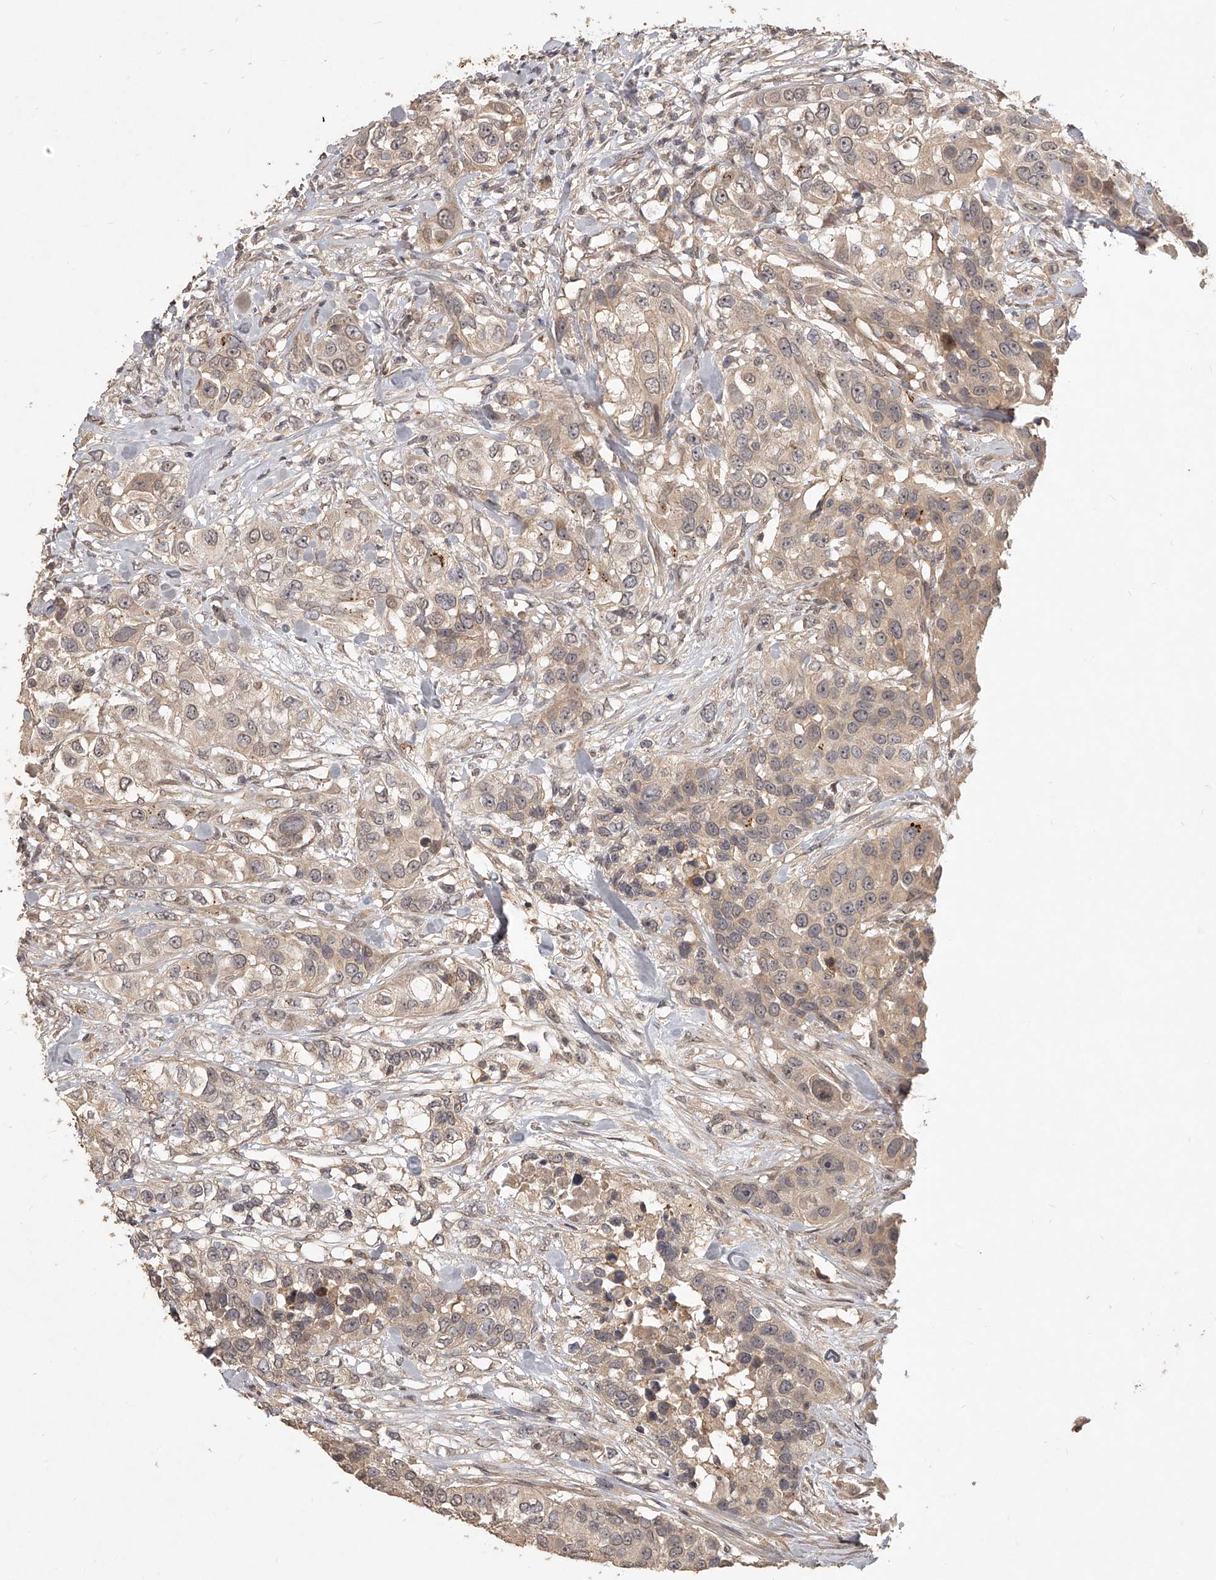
{"staining": {"intensity": "weak", "quantity": ">75%", "location": "cytoplasmic/membranous"}, "tissue": "urothelial cancer", "cell_type": "Tumor cells", "image_type": "cancer", "snomed": [{"axis": "morphology", "description": "Urothelial carcinoma, High grade"}, {"axis": "topography", "description": "Urinary bladder"}], "caption": "Tumor cells exhibit weak cytoplasmic/membranous expression in about >75% of cells in urothelial cancer.", "gene": "SLC37A1", "patient": {"sex": "female", "age": 80}}